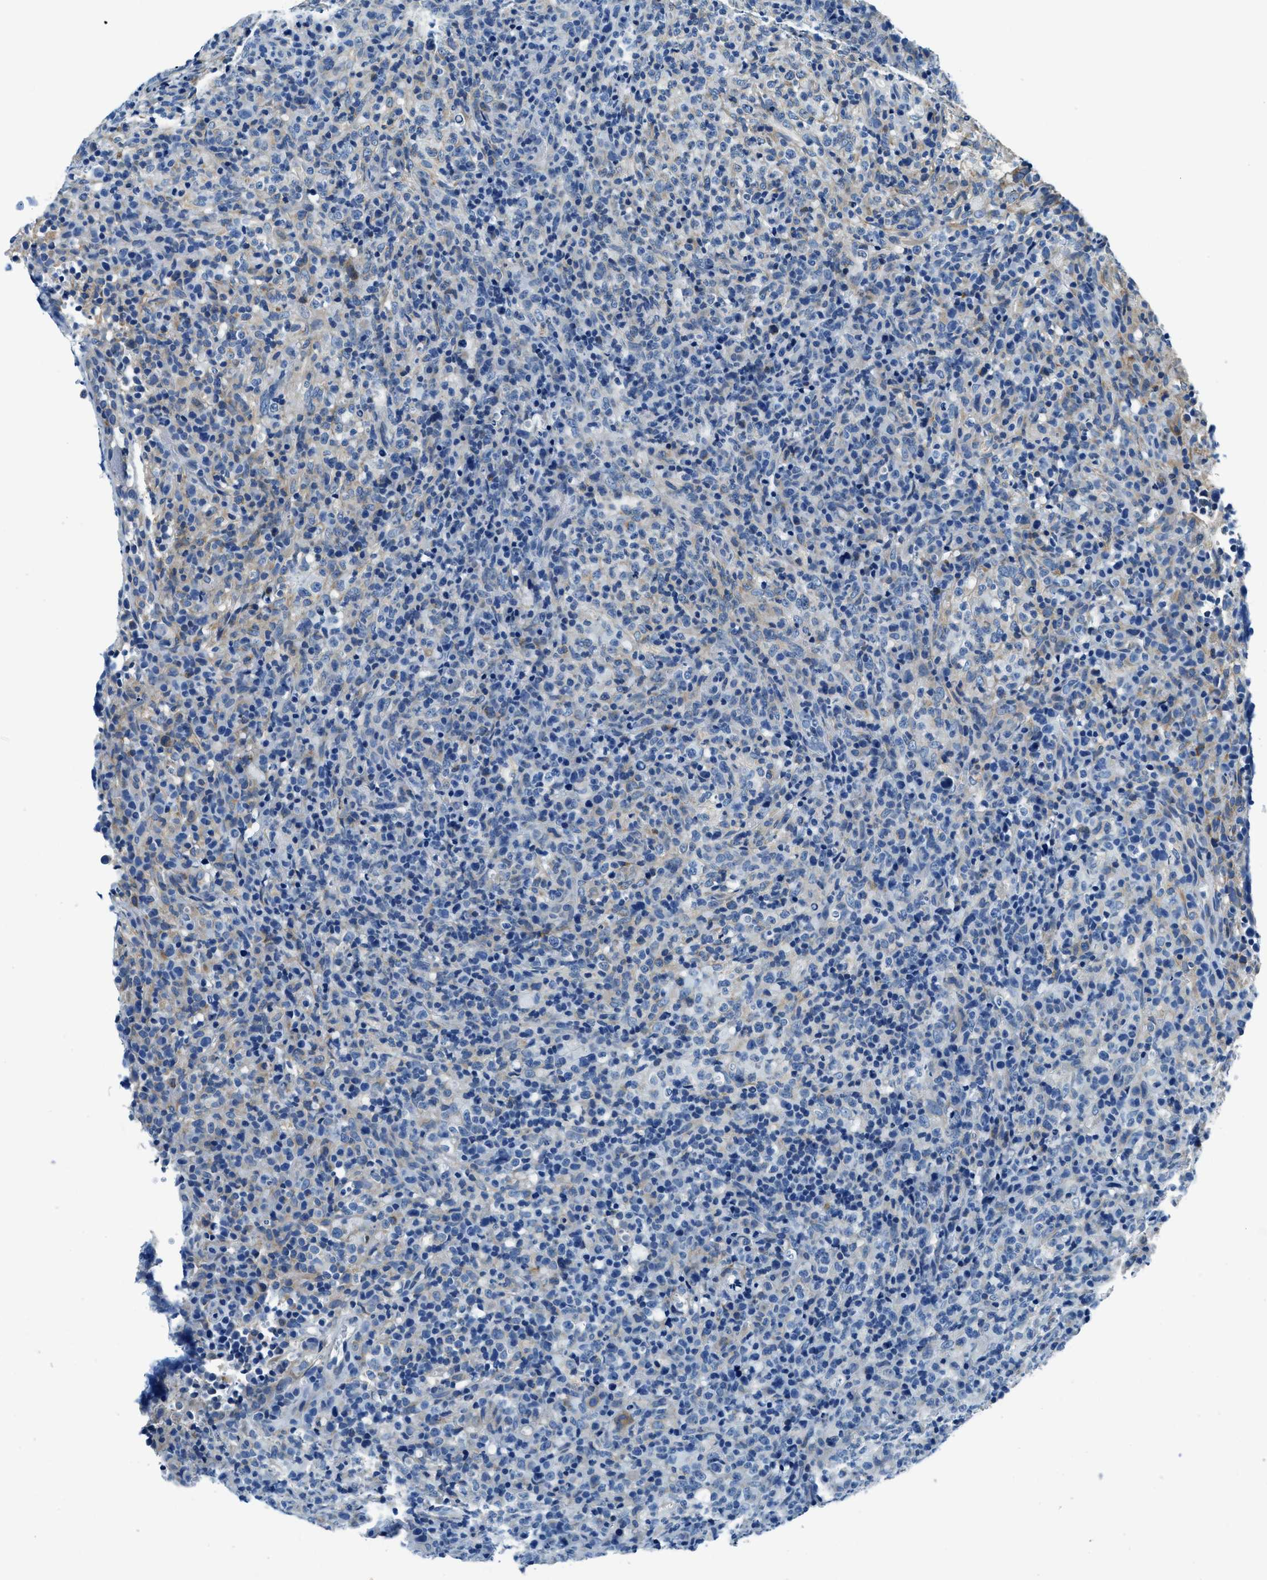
{"staining": {"intensity": "moderate", "quantity": "<25%", "location": "cytoplasmic/membranous"}, "tissue": "lymphoma", "cell_type": "Tumor cells", "image_type": "cancer", "snomed": [{"axis": "morphology", "description": "Malignant lymphoma, non-Hodgkin's type, High grade"}, {"axis": "topography", "description": "Lymph node"}], "caption": "A brown stain highlights moderate cytoplasmic/membranous staining of a protein in lymphoma tumor cells.", "gene": "UBAC2", "patient": {"sex": "female", "age": 76}}